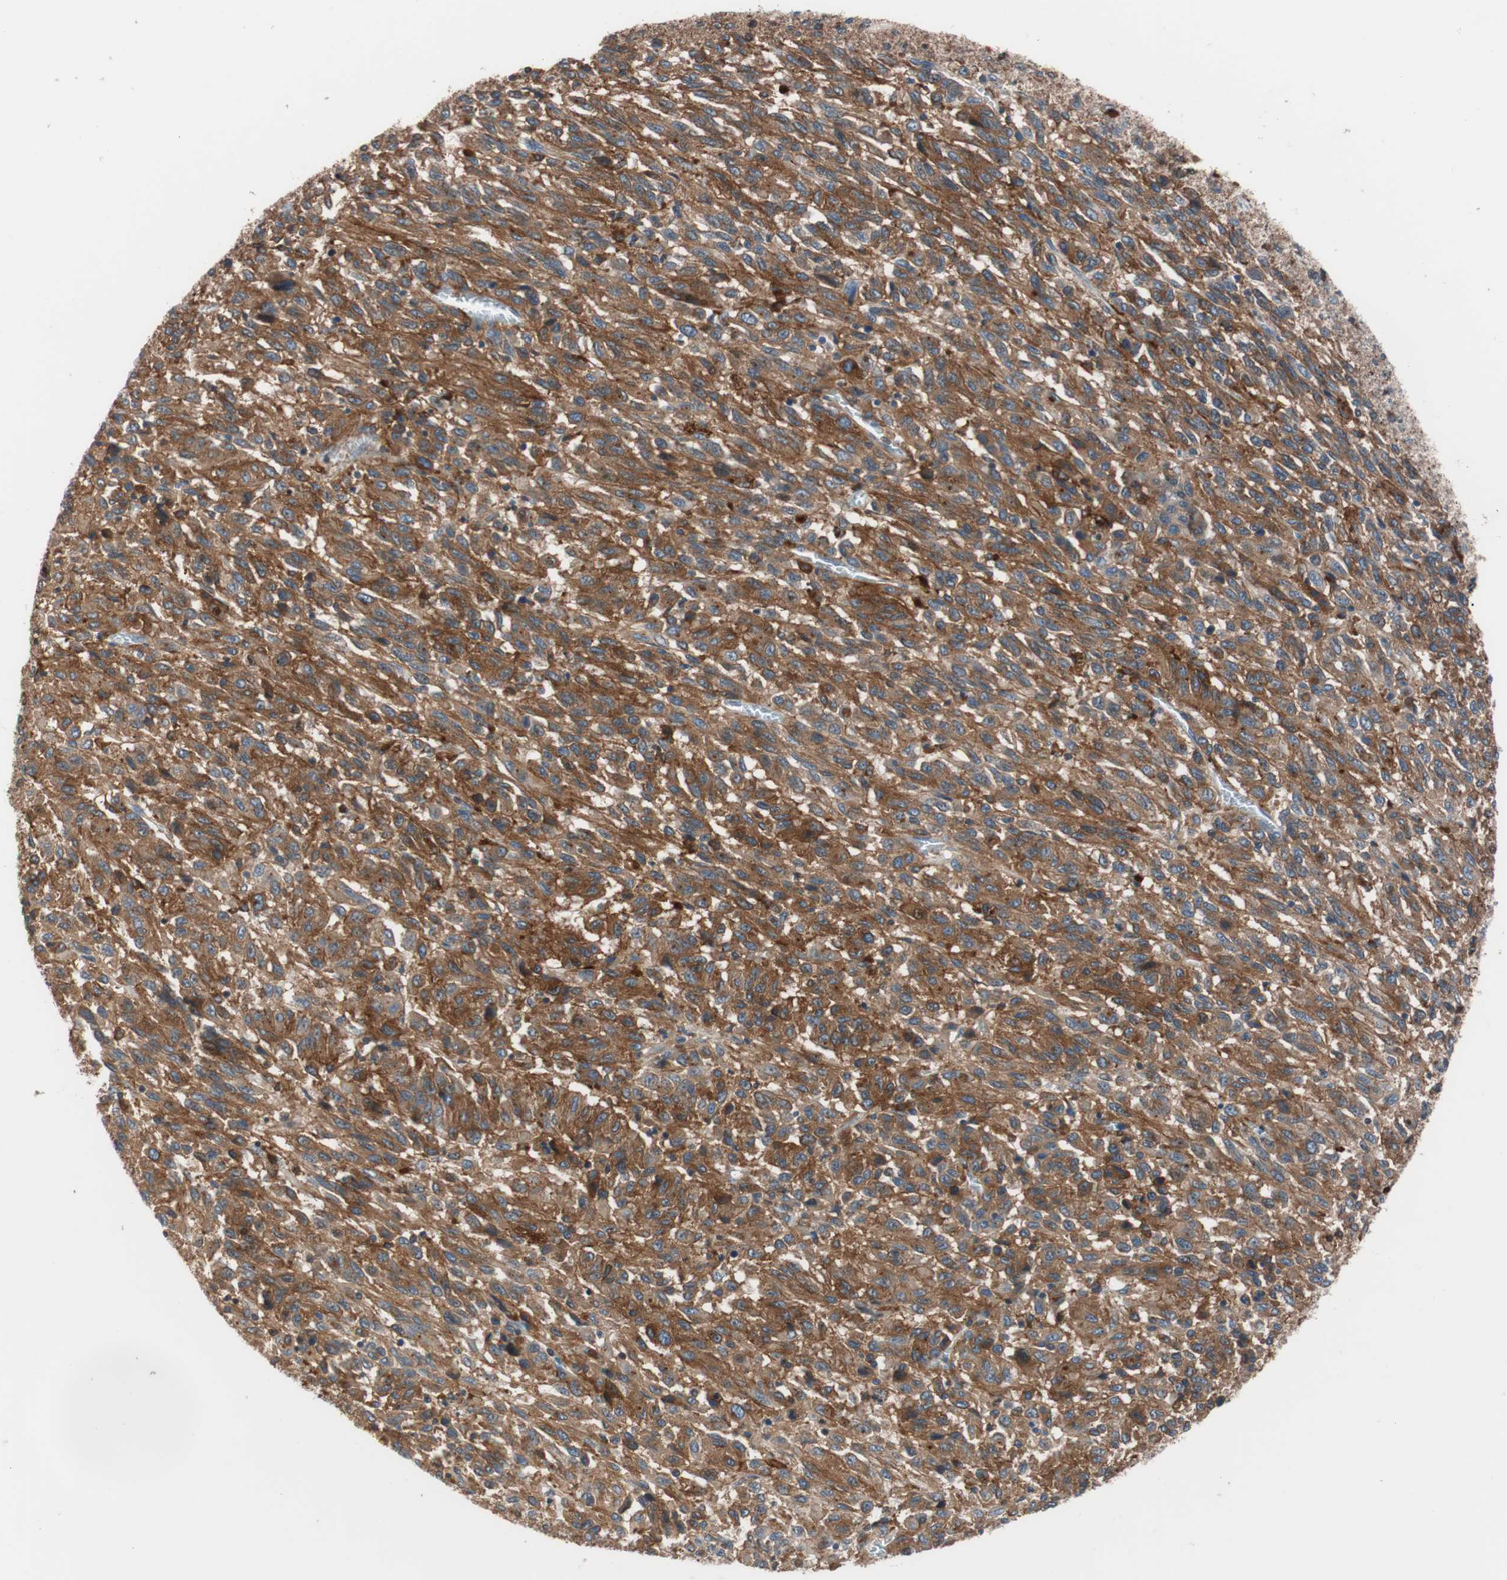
{"staining": {"intensity": "strong", "quantity": ">75%", "location": "cytoplasmic/membranous"}, "tissue": "melanoma", "cell_type": "Tumor cells", "image_type": "cancer", "snomed": [{"axis": "morphology", "description": "Malignant melanoma, Metastatic site"}, {"axis": "topography", "description": "Lung"}], "caption": "Tumor cells display high levels of strong cytoplasmic/membranous expression in about >75% of cells in human malignant melanoma (metastatic site).", "gene": "LITAF", "patient": {"sex": "male", "age": 64}}